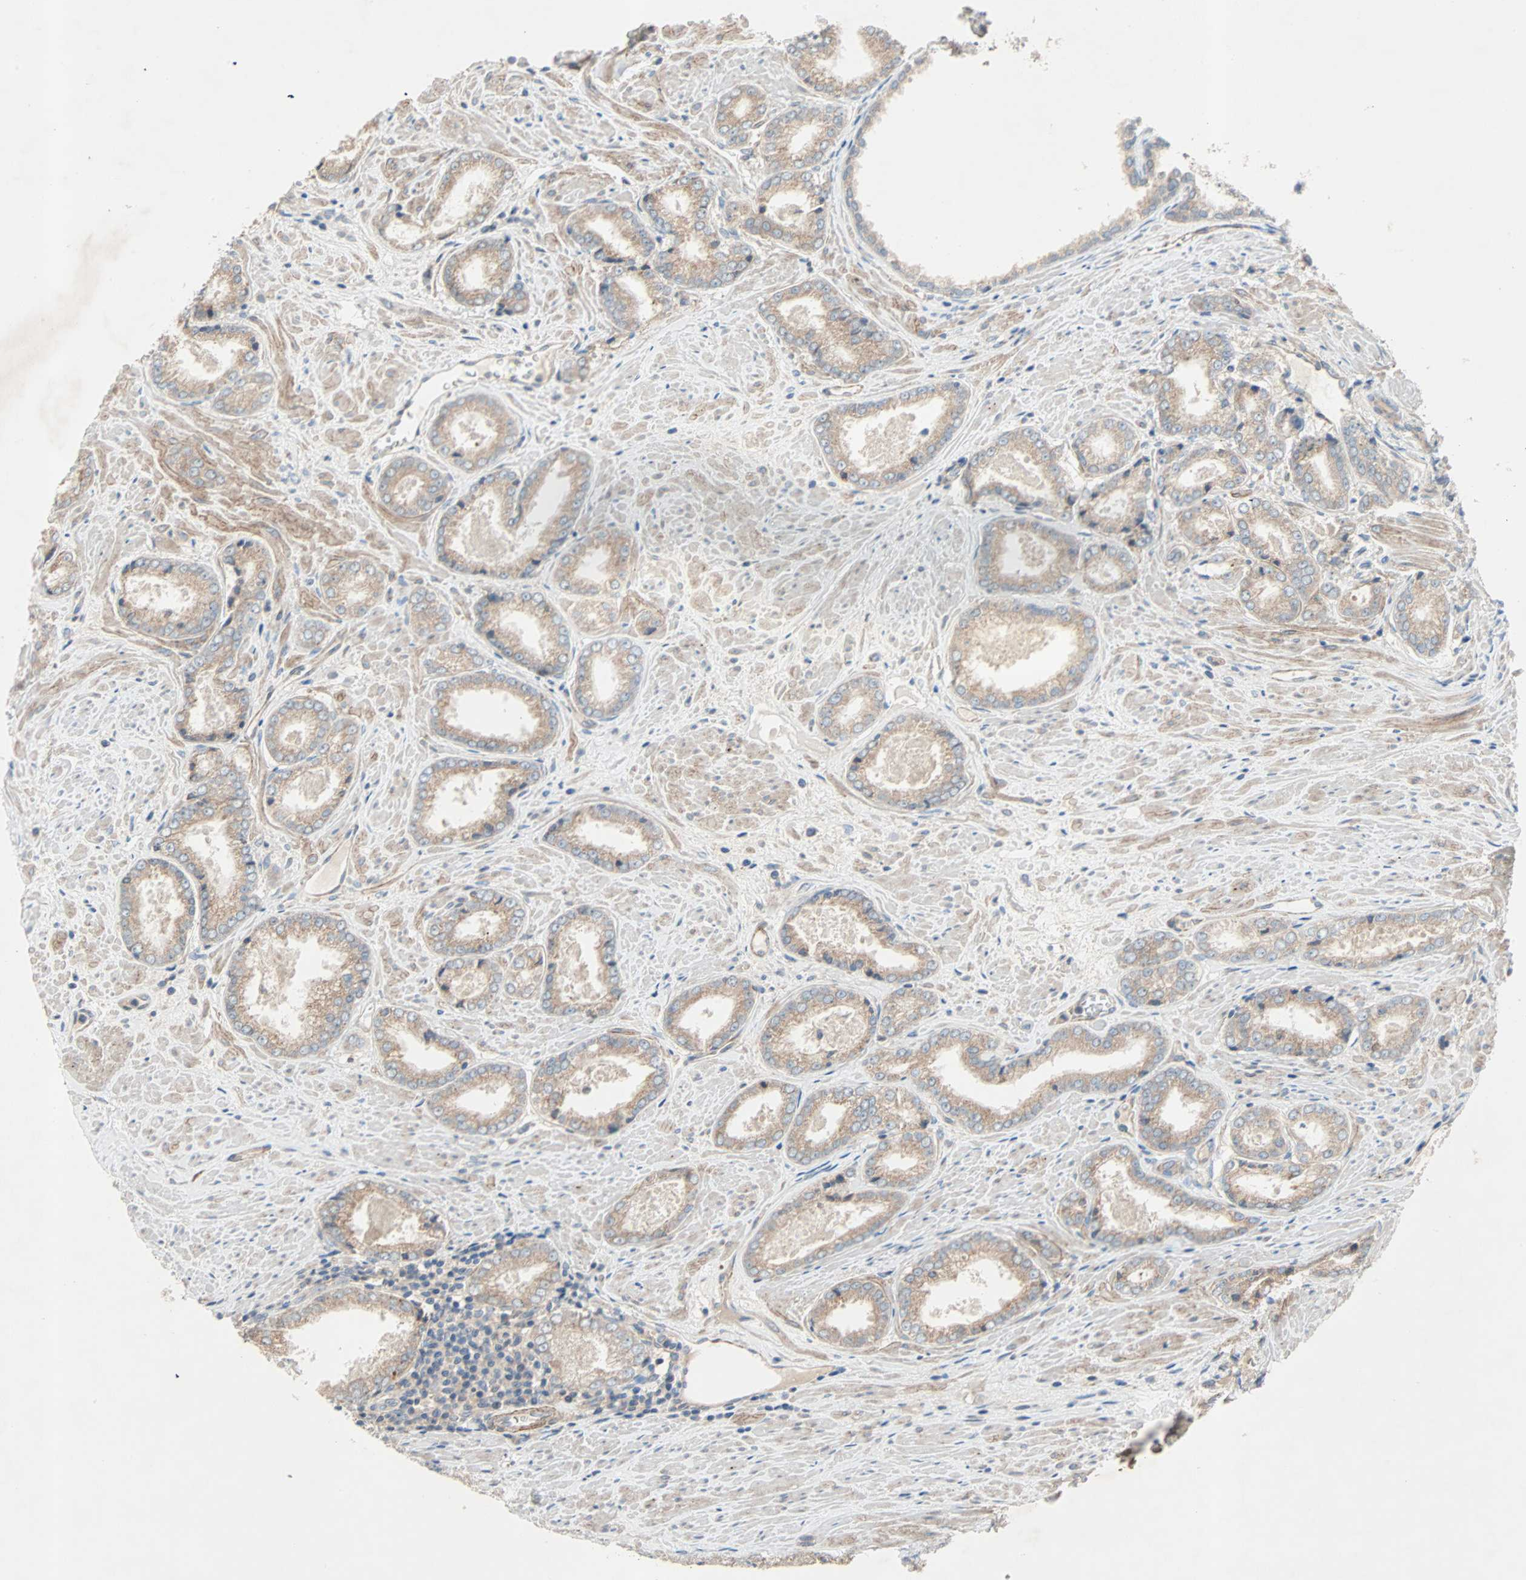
{"staining": {"intensity": "weak", "quantity": ">75%", "location": "cytoplasmic/membranous"}, "tissue": "prostate cancer", "cell_type": "Tumor cells", "image_type": "cancer", "snomed": [{"axis": "morphology", "description": "Adenocarcinoma, Low grade"}, {"axis": "topography", "description": "Prostate"}], "caption": "Prostate cancer (adenocarcinoma (low-grade)) tissue shows weak cytoplasmic/membranous expression in approximately >75% of tumor cells", "gene": "XYLT1", "patient": {"sex": "male", "age": 64}}